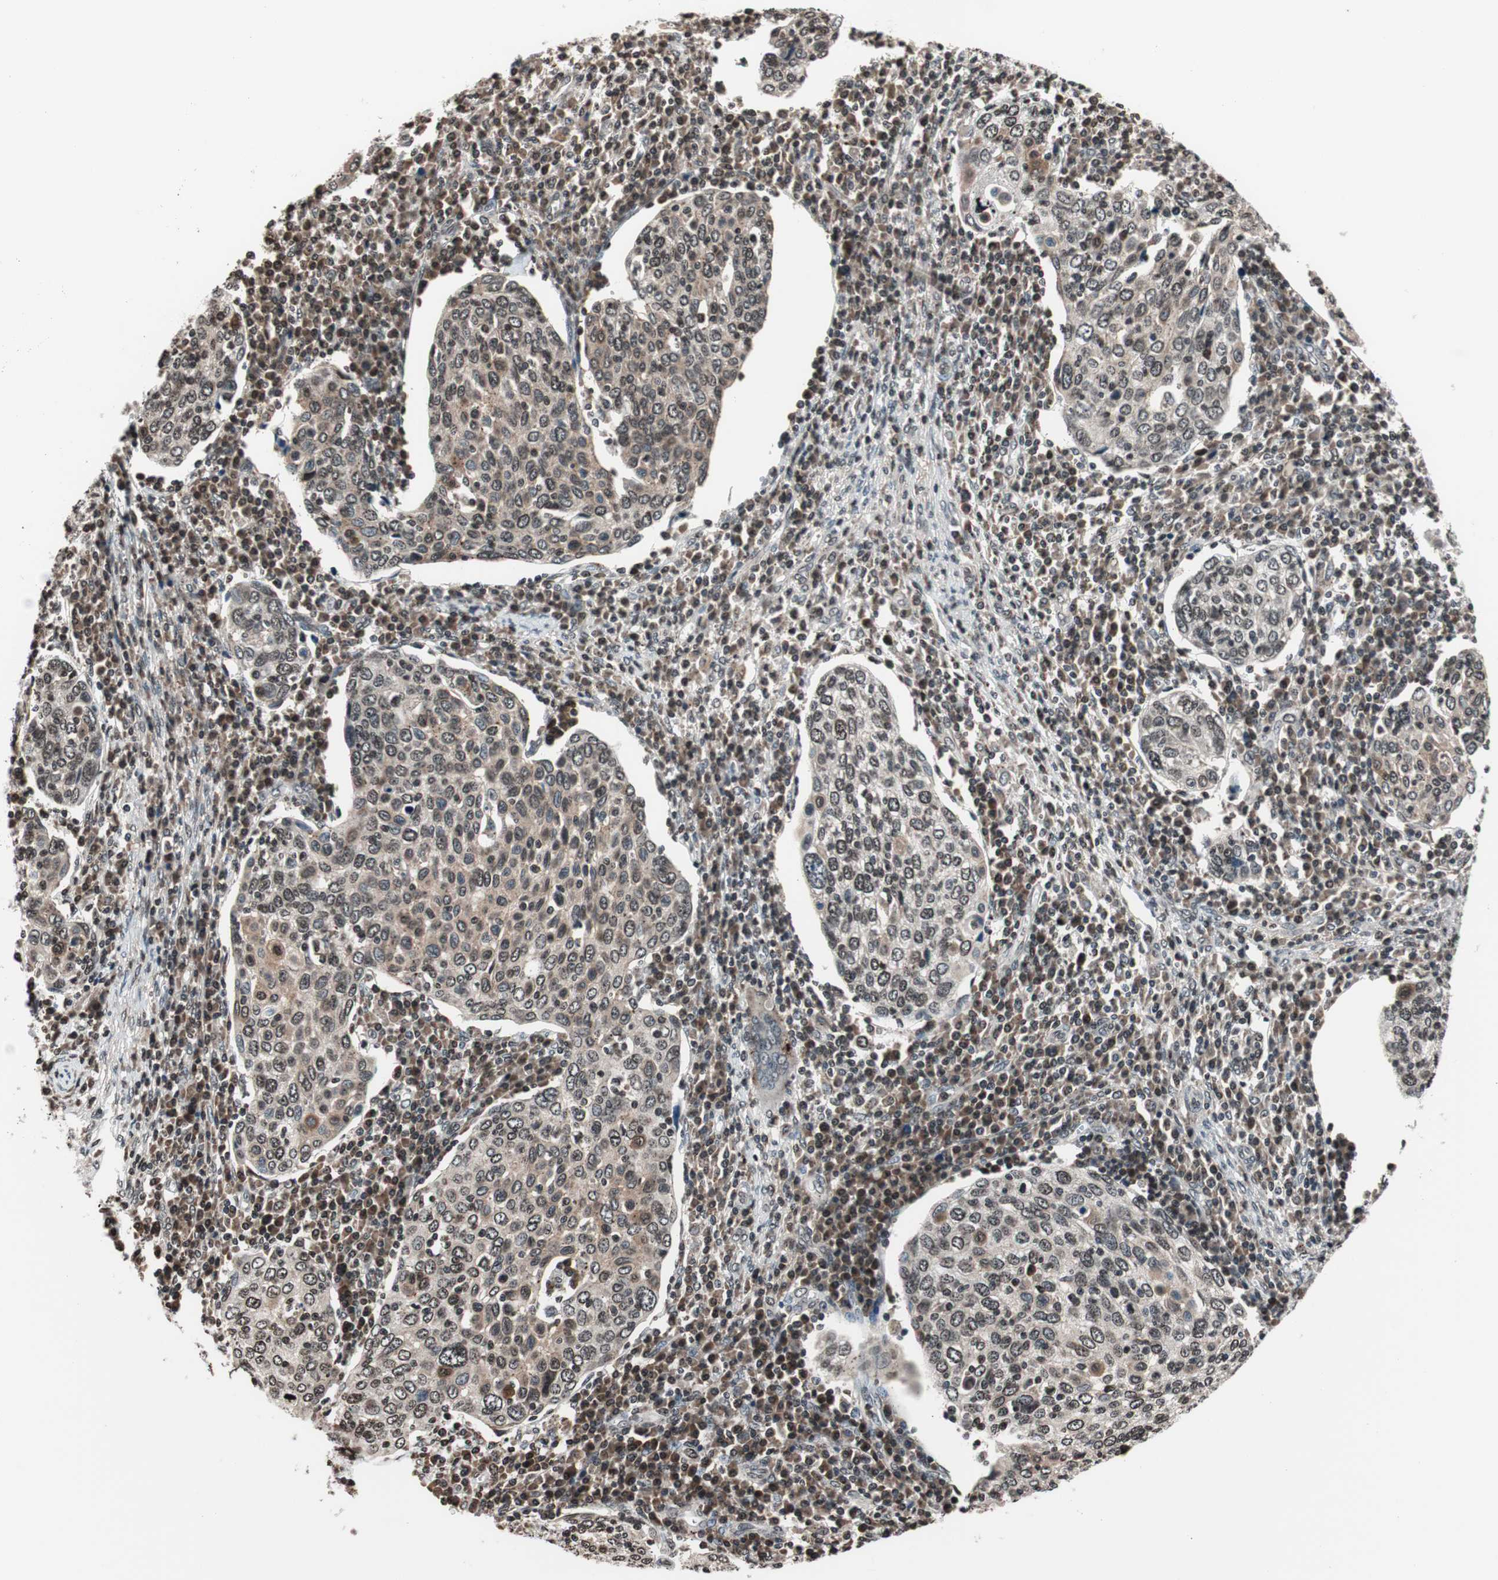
{"staining": {"intensity": "weak", "quantity": ">75%", "location": "cytoplasmic/membranous,nuclear"}, "tissue": "cervical cancer", "cell_type": "Tumor cells", "image_type": "cancer", "snomed": [{"axis": "morphology", "description": "Squamous cell carcinoma, NOS"}, {"axis": "topography", "description": "Cervix"}], "caption": "Squamous cell carcinoma (cervical) tissue reveals weak cytoplasmic/membranous and nuclear positivity in approximately >75% of tumor cells", "gene": "RFC1", "patient": {"sex": "female", "age": 40}}